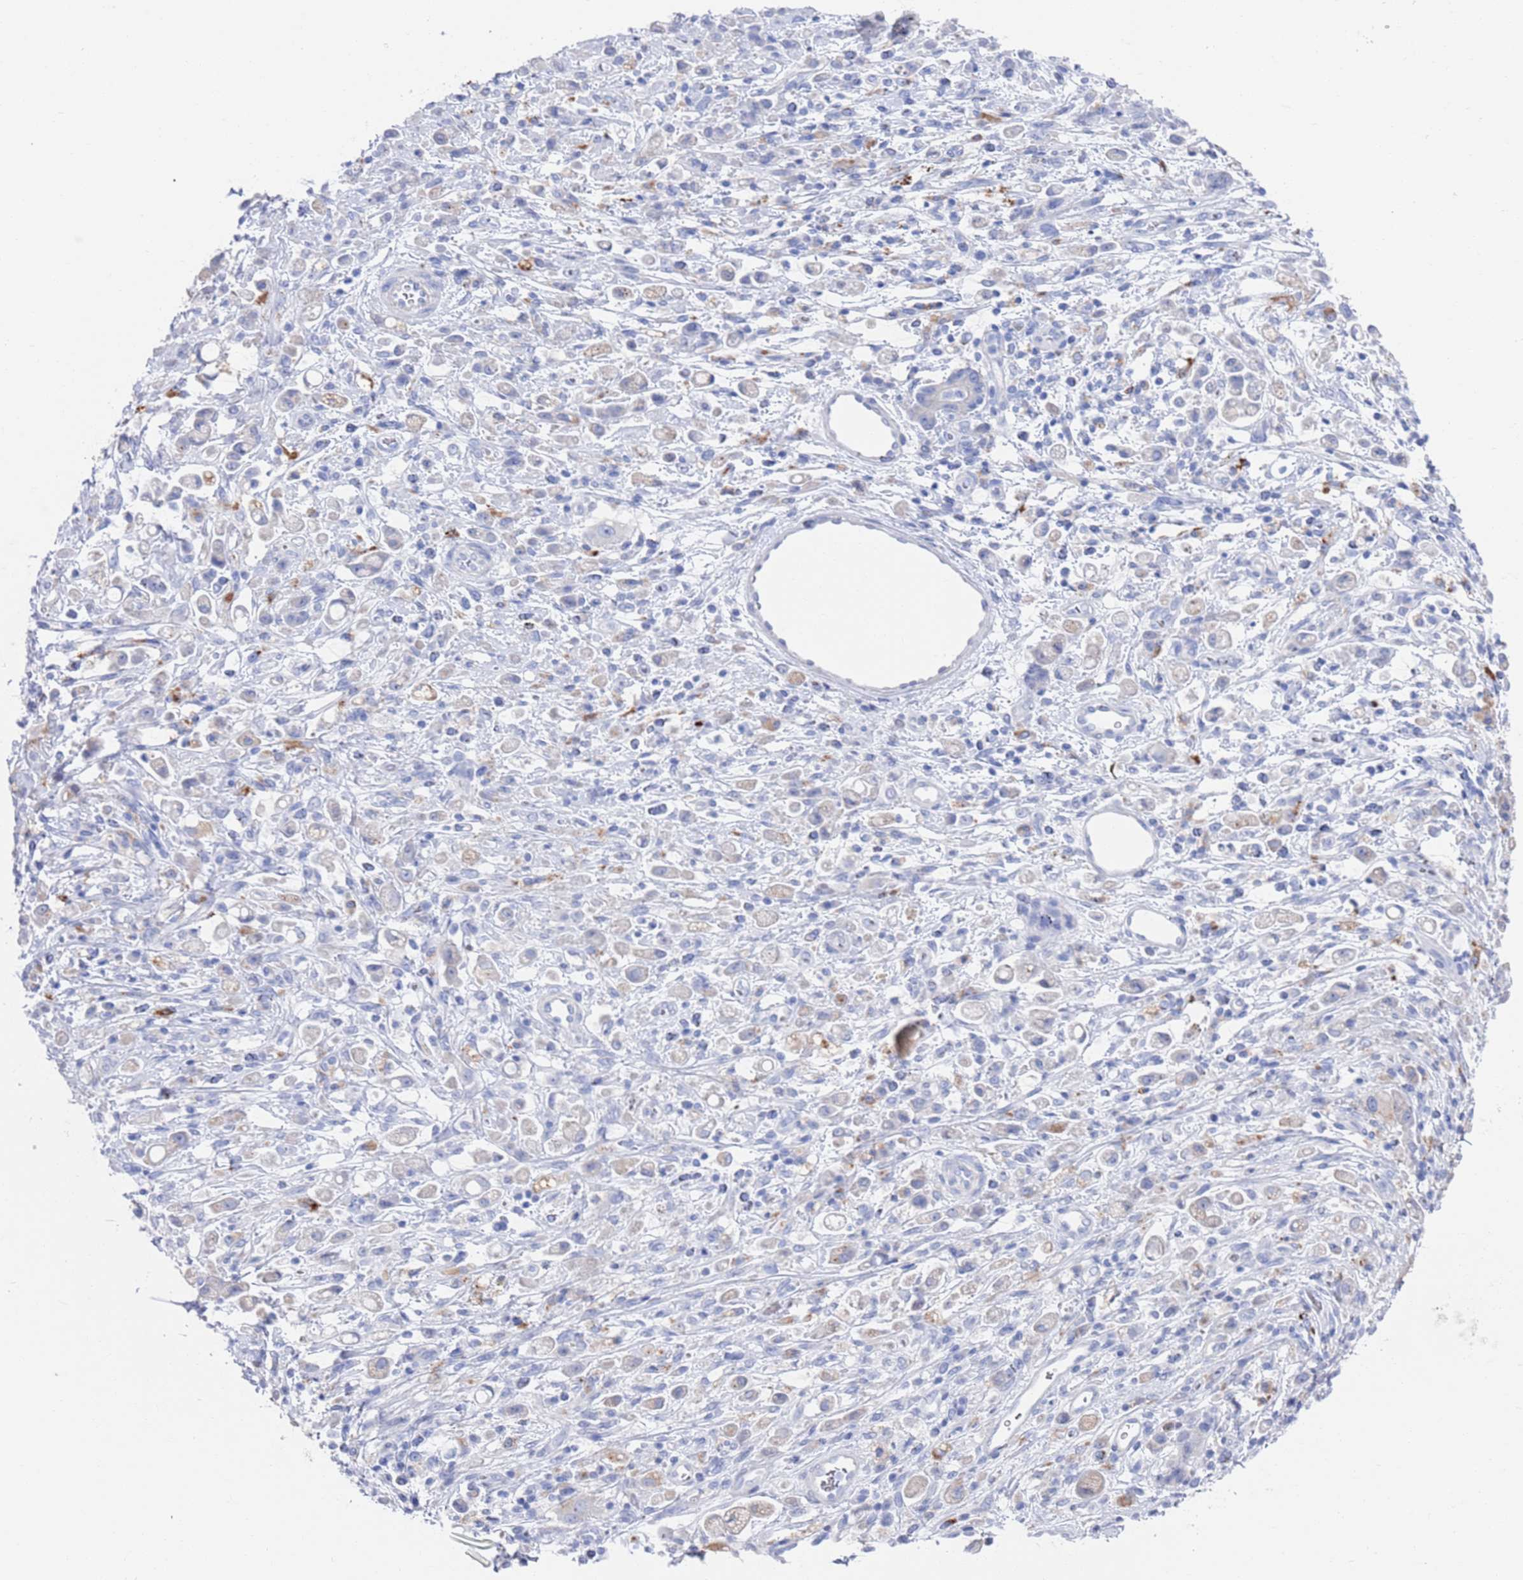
{"staining": {"intensity": "negative", "quantity": "none", "location": "none"}, "tissue": "stomach cancer", "cell_type": "Tumor cells", "image_type": "cancer", "snomed": [{"axis": "morphology", "description": "Adenocarcinoma, NOS"}, {"axis": "topography", "description": "Stomach"}], "caption": "Stomach cancer (adenocarcinoma) stained for a protein using immunohistochemistry demonstrates no positivity tumor cells.", "gene": "FUCA1", "patient": {"sex": "female", "age": 60}}